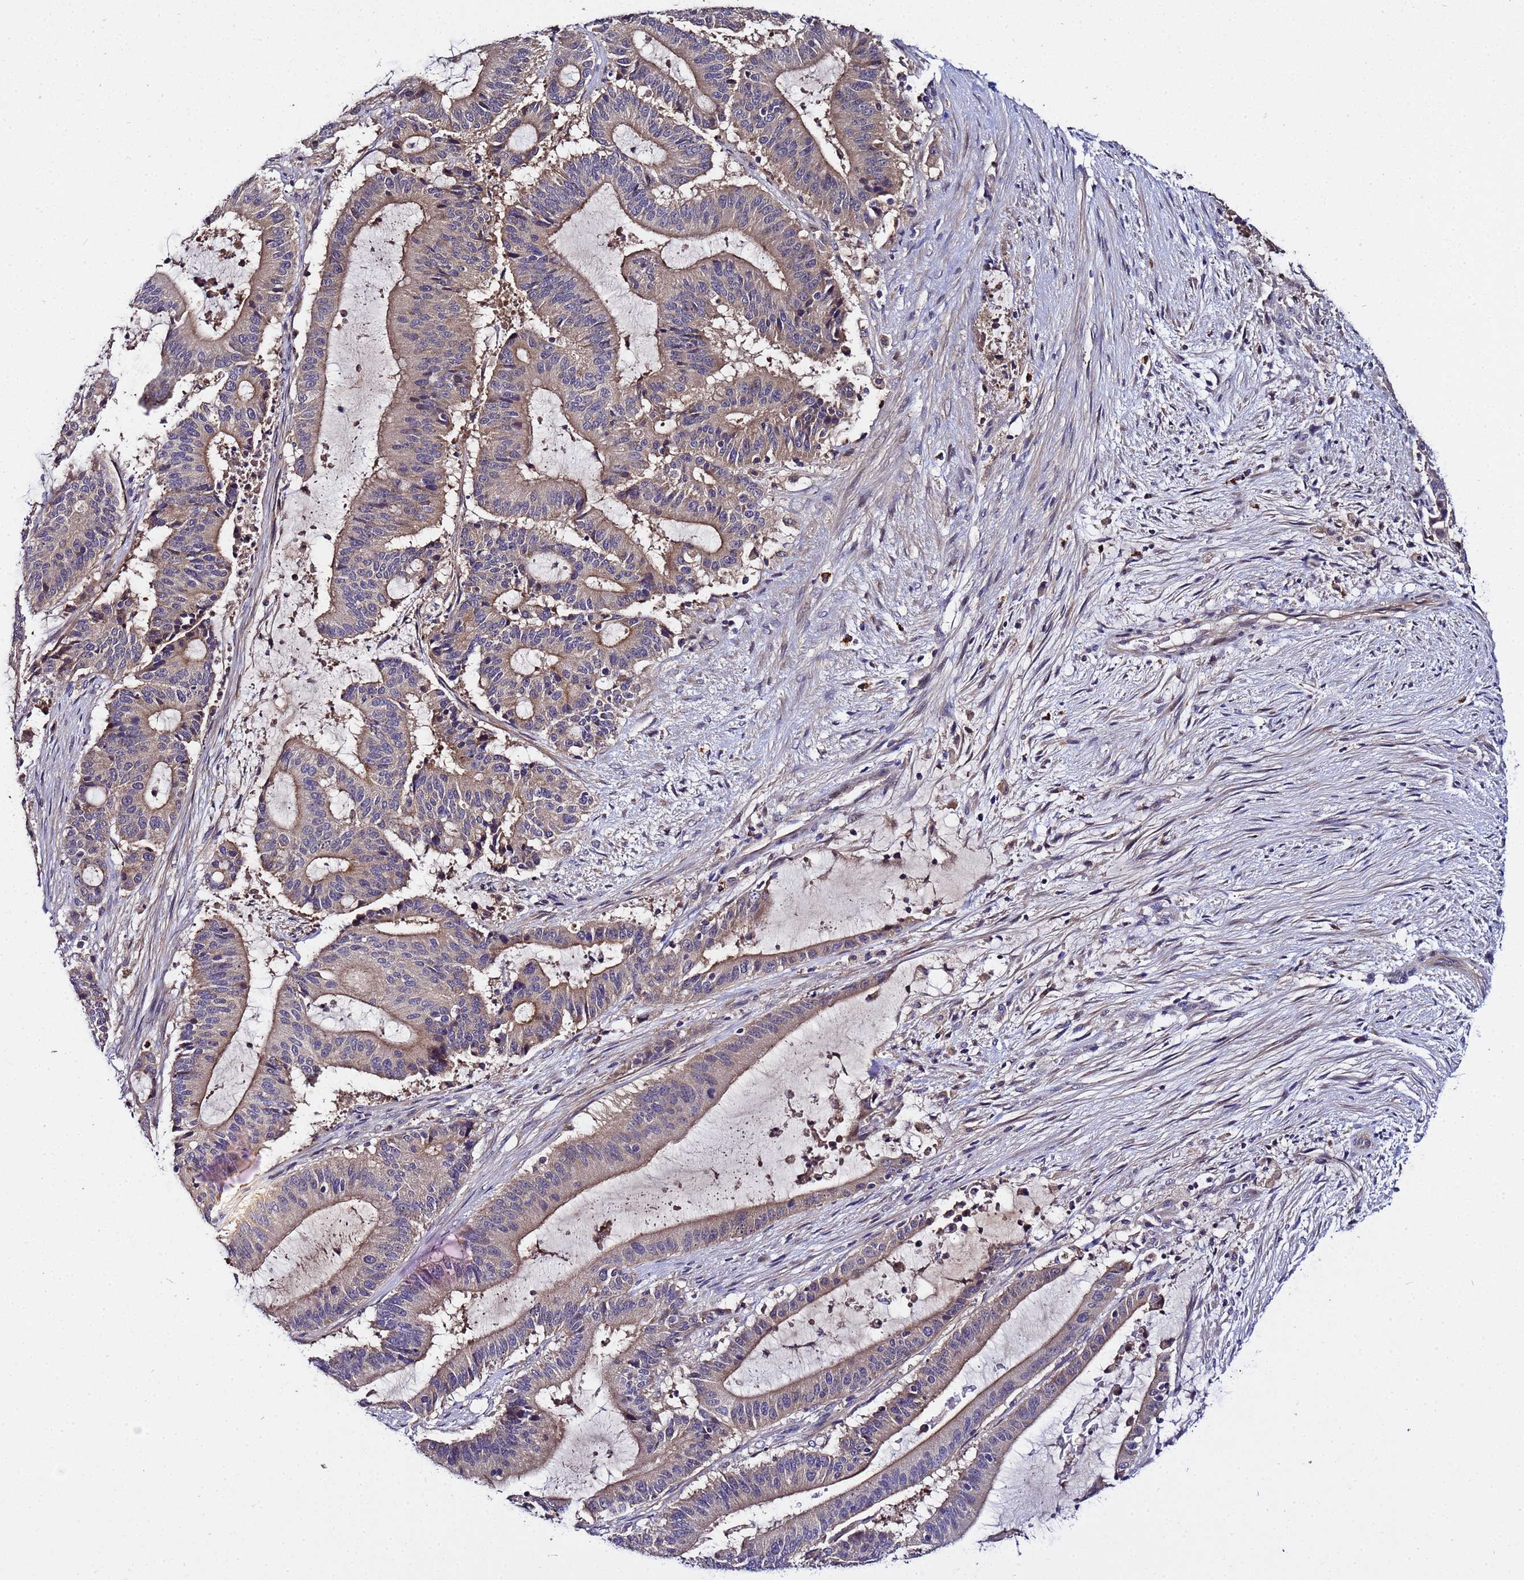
{"staining": {"intensity": "weak", "quantity": "25%-75%", "location": "cytoplasmic/membranous"}, "tissue": "liver cancer", "cell_type": "Tumor cells", "image_type": "cancer", "snomed": [{"axis": "morphology", "description": "Normal tissue, NOS"}, {"axis": "morphology", "description": "Cholangiocarcinoma"}, {"axis": "topography", "description": "Liver"}, {"axis": "topography", "description": "Peripheral nerve tissue"}], "caption": "Weak cytoplasmic/membranous protein staining is appreciated in approximately 25%-75% of tumor cells in liver cancer.", "gene": "PLXDC2", "patient": {"sex": "female", "age": 73}}